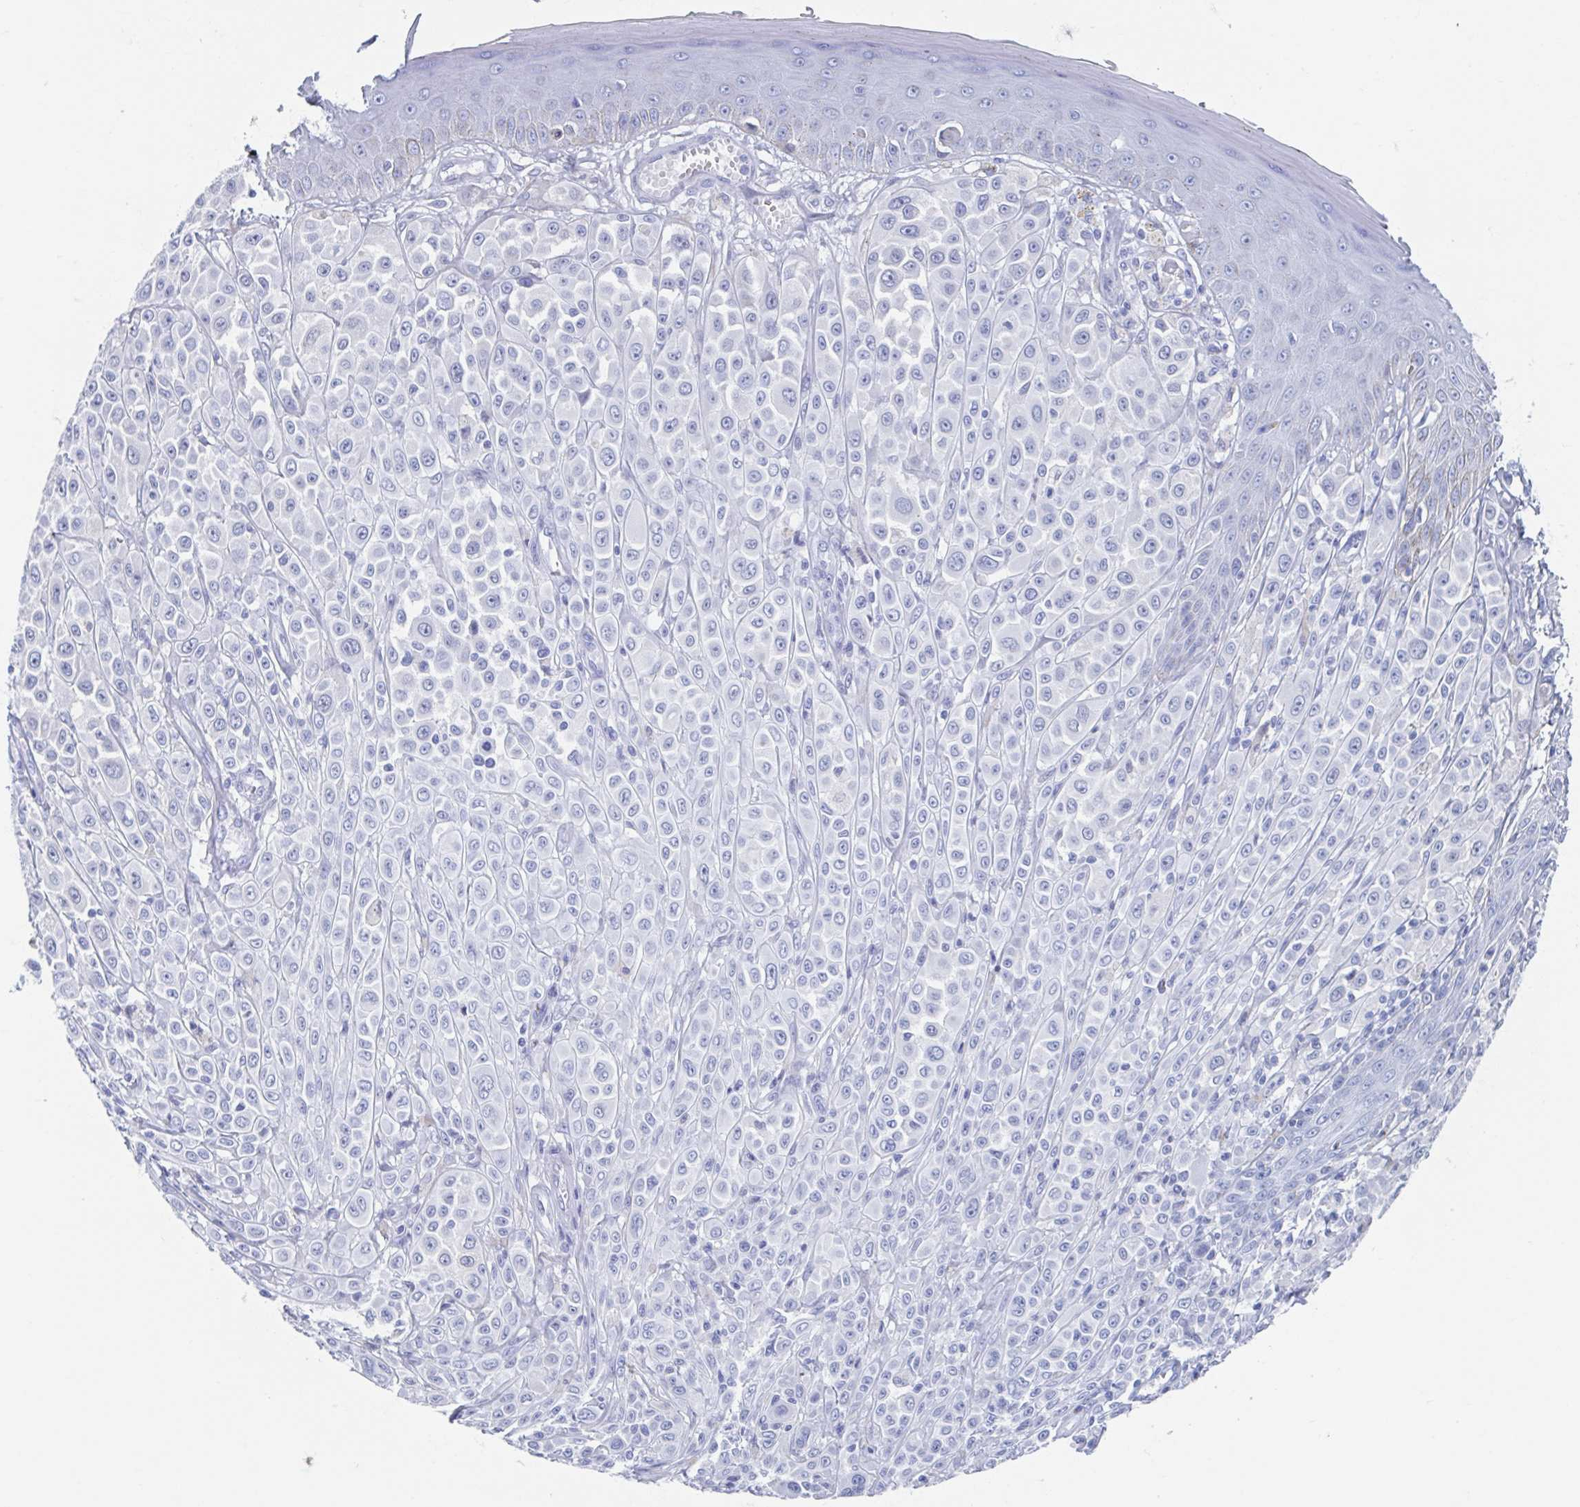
{"staining": {"intensity": "negative", "quantity": "none", "location": "none"}, "tissue": "melanoma", "cell_type": "Tumor cells", "image_type": "cancer", "snomed": [{"axis": "morphology", "description": "Malignant melanoma, NOS"}, {"axis": "topography", "description": "Skin"}], "caption": "Immunohistochemical staining of melanoma reveals no significant positivity in tumor cells.", "gene": "C10orf53", "patient": {"sex": "male", "age": 67}}